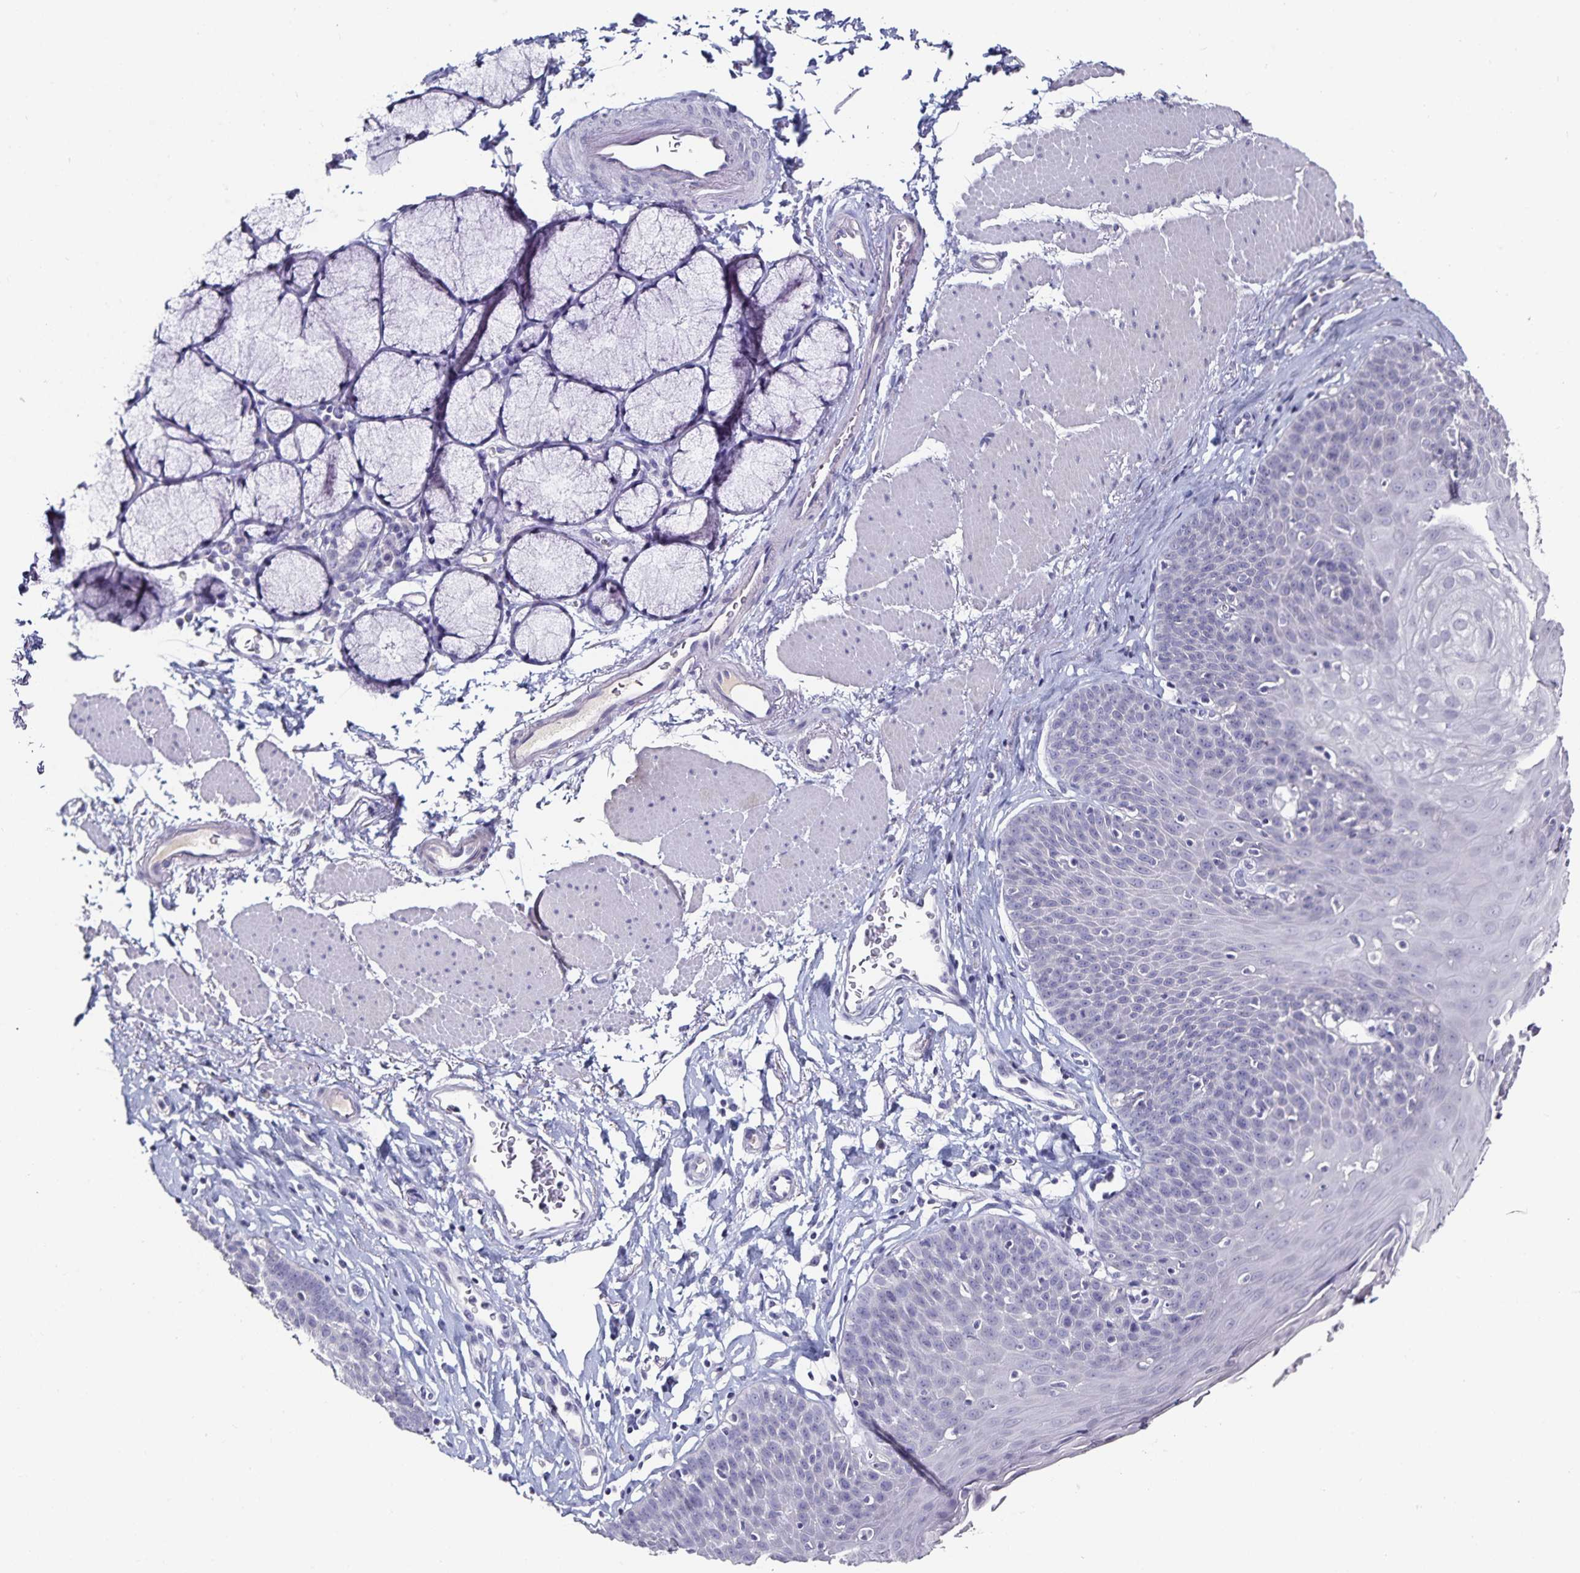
{"staining": {"intensity": "negative", "quantity": "none", "location": "none"}, "tissue": "esophagus", "cell_type": "Squamous epithelial cells", "image_type": "normal", "snomed": [{"axis": "morphology", "description": "Normal tissue, NOS"}, {"axis": "topography", "description": "Esophagus"}], "caption": "A high-resolution image shows immunohistochemistry (IHC) staining of normal esophagus, which displays no significant positivity in squamous epithelial cells.", "gene": "TTR", "patient": {"sex": "female", "age": 81}}